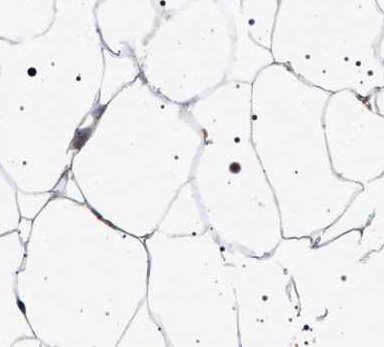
{"staining": {"intensity": "moderate", "quantity": "<25%", "location": "cytoplasmic/membranous"}, "tissue": "adipose tissue", "cell_type": "Adipocytes", "image_type": "normal", "snomed": [{"axis": "morphology", "description": "Normal tissue, NOS"}, {"axis": "topography", "description": "Breast"}, {"axis": "topography", "description": "Adipose tissue"}], "caption": "Brown immunohistochemical staining in normal adipose tissue displays moderate cytoplasmic/membranous positivity in approximately <25% of adipocytes. Using DAB (3,3'-diaminobenzidine) (brown) and hematoxylin (blue) stains, captured at high magnification using brightfield microscopy.", "gene": "CDKN1B", "patient": {"sex": "female", "age": 25}}